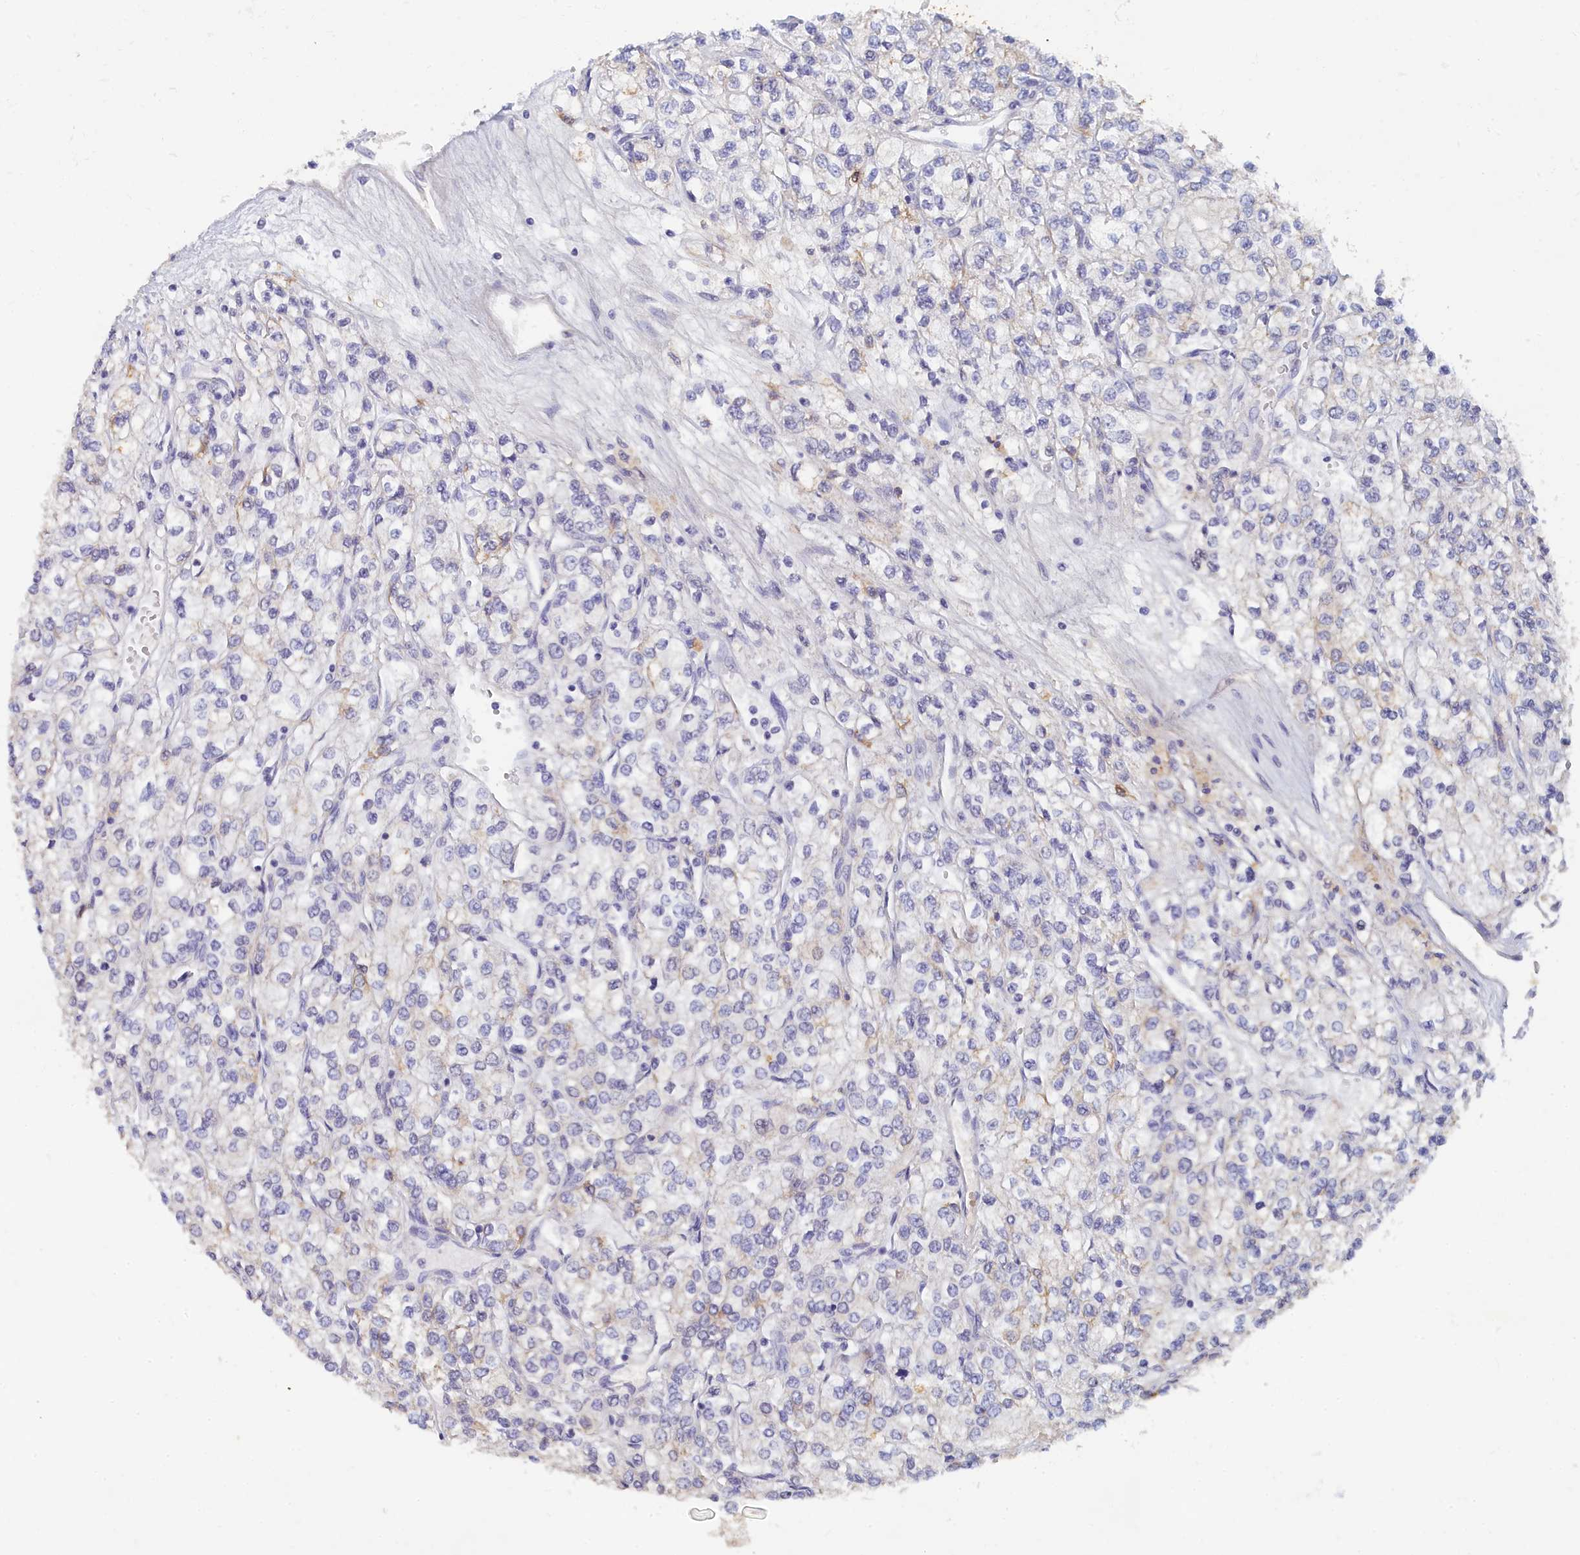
{"staining": {"intensity": "weak", "quantity": "<25%", "location": "cytoplasmic/membranous"}, "tissue": "renal cancer", "cell_type": "Tumor cells", "image_type": "cancer", "snomed": [{"axis": "morphology", "description": "Adenocarcinoma, NOS"}, {"axis": "topography", "description": "Kidney"}], "caption": "Human renal adenocarcinoma stained for a protein using IHC displays no expression in tumor cells.", "gene": "LRIF1", "patient": {"sex": "male", "age": 80}}